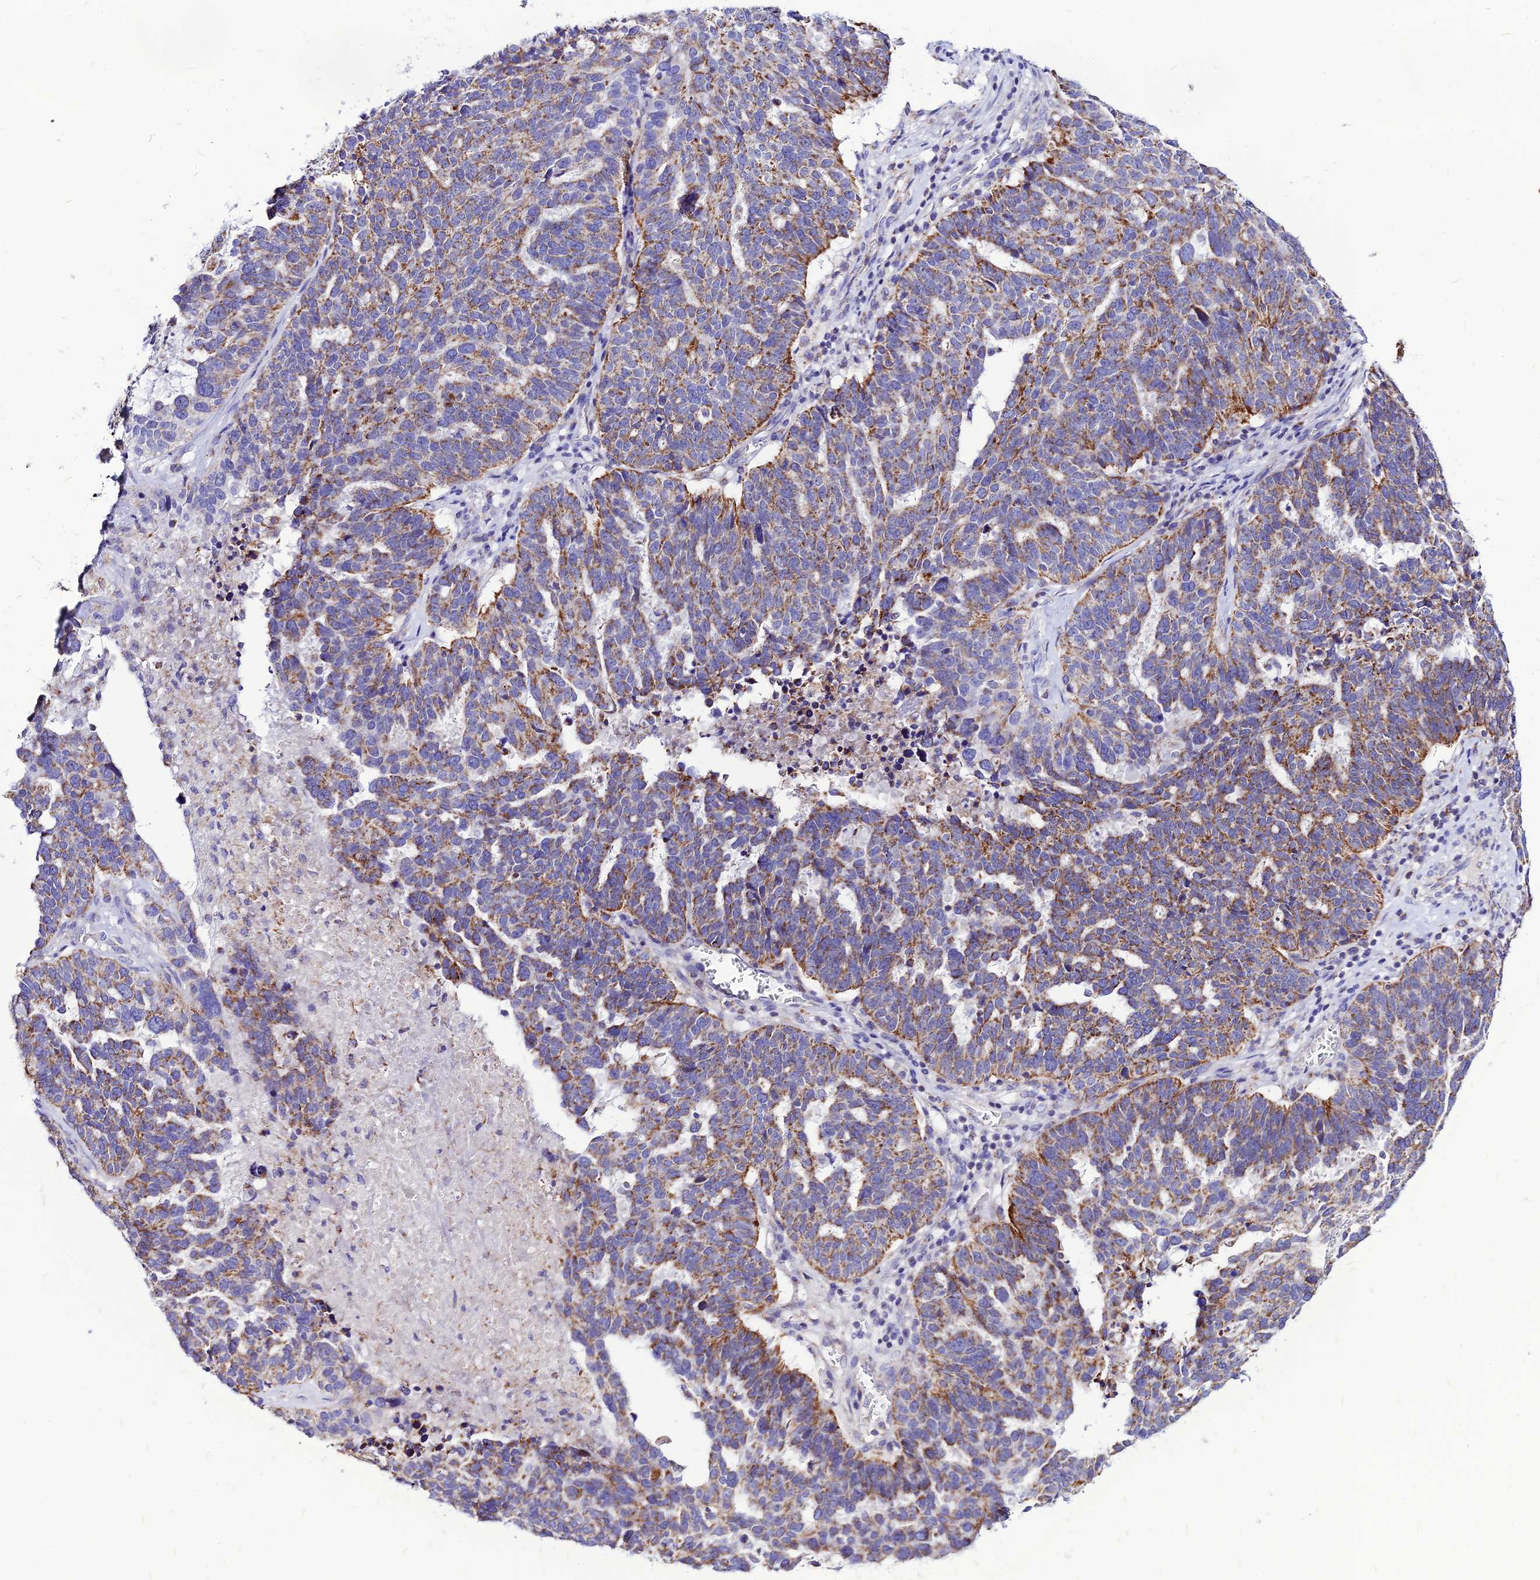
{"staining": {"intensity": "moderate", "quantity": ">75%", "location": "cytoplasmic/membranous"}, "tissue": "ovarian cancer", "cell_type": "Tumor cells", "image_type": "cancer", "snomed": [{"axis": "morphology", "description": "Cystadenocarcinoma, serous, NOS"}, {"axis": "topography", "description": "Ovary"}], "caption": "This is a histology image of immunohistochemistry (IHC) staining of ovarian cancer (serous cystadenocarcinoma), which shows moderate expression in the cytoplasmic/membranous of tumor cells.", "gene": "ECI1", "patient": {"sex": "female", "age": 59}}